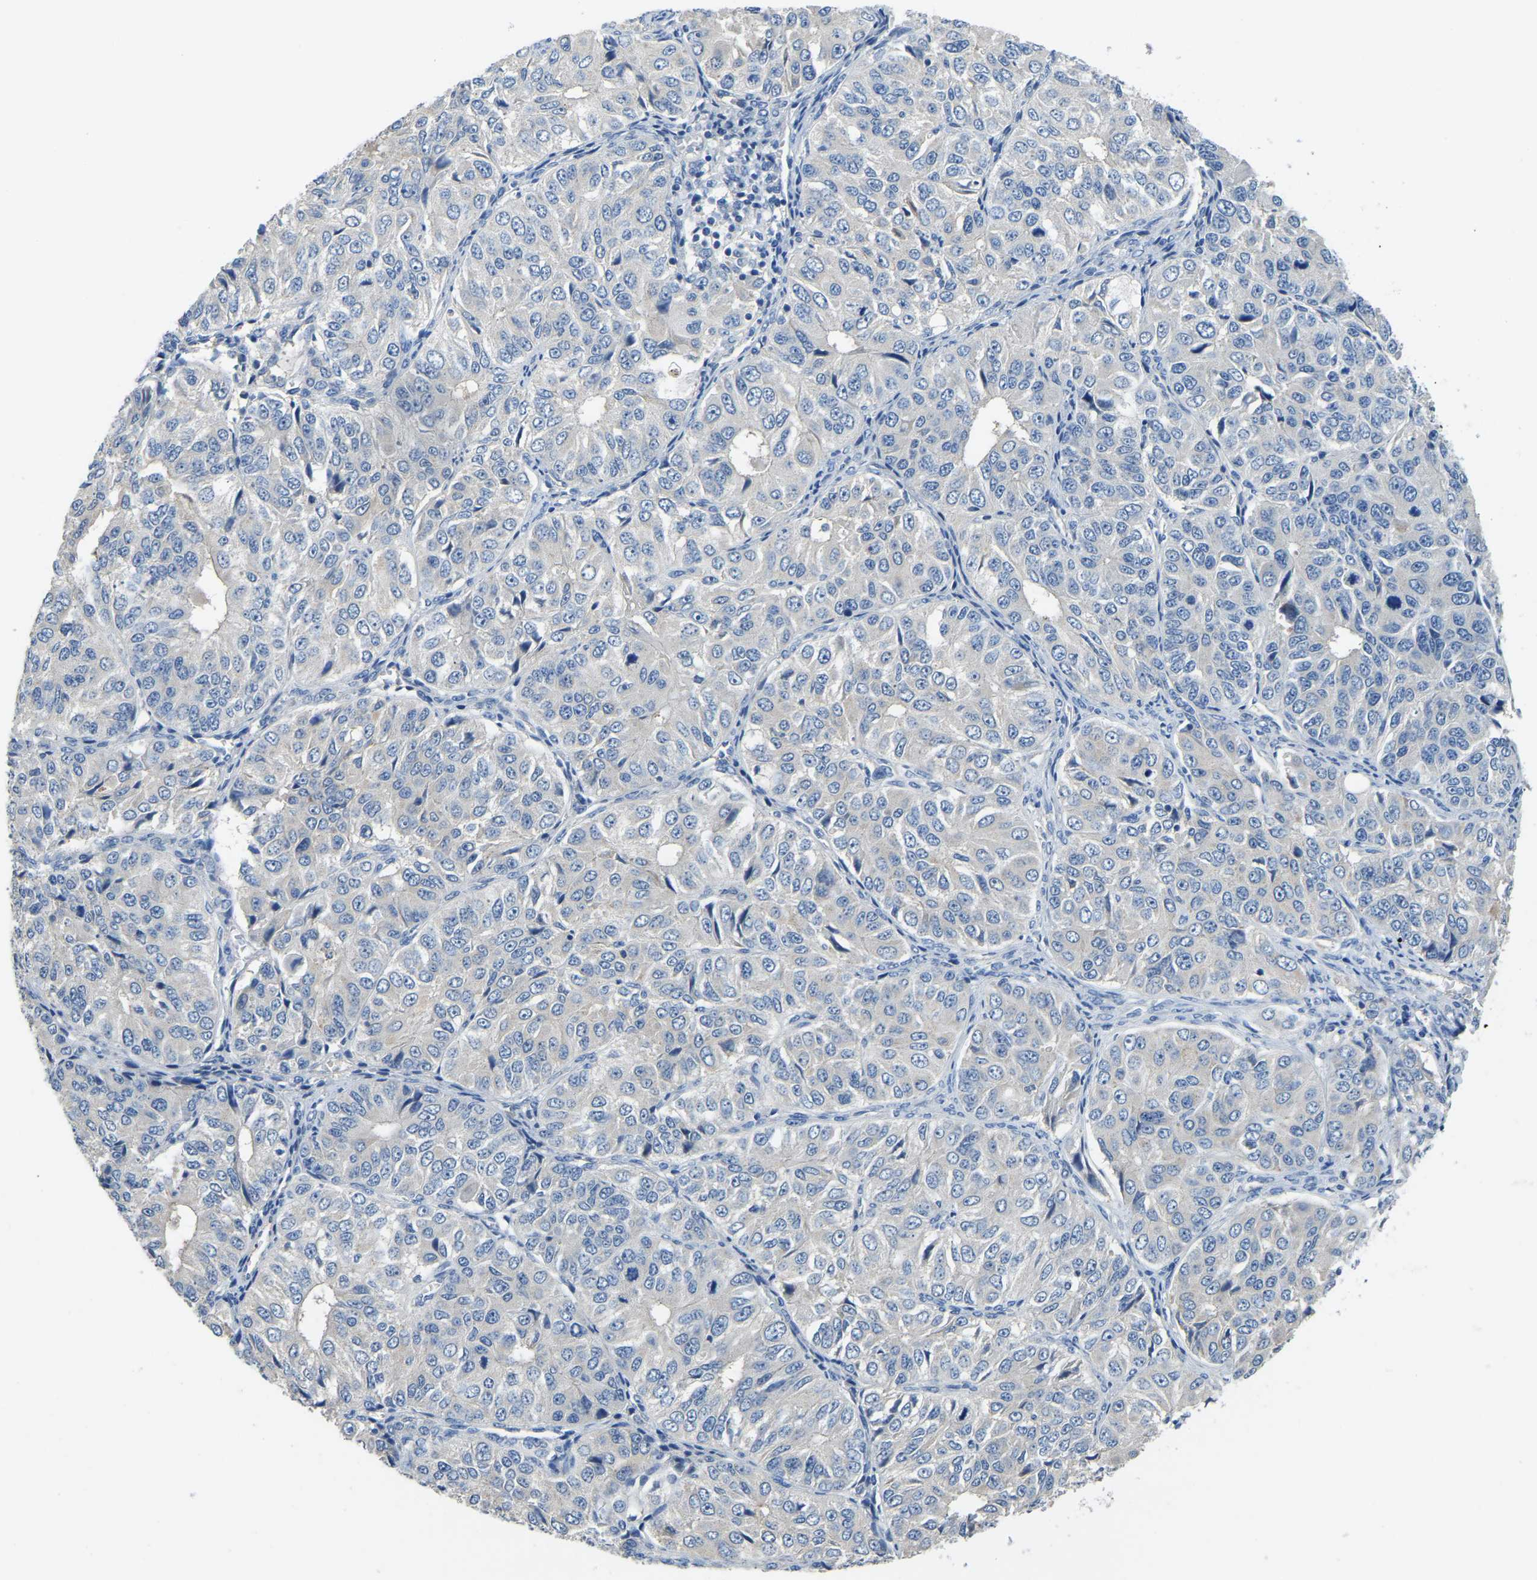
{"staining": {"intensity": "negative", "quantity": "none", "location": "none"}, "tissue": "ovarian cancer", "cell_type": "Tumor cells", "image_type": "cancer", "snomed": [{"axis": "morphology", "description": "Carcinoma, endometroid"}, {"axis": "topography", "description": "Ovary"}], "caption": "This is an immunohistochemistry micrograph of human ovarian cancer (endometroid carcinoma). There is no staining in tumor cells.", "gene": "HIGD2B", "patient": {"sex": "female", "age": 51}}